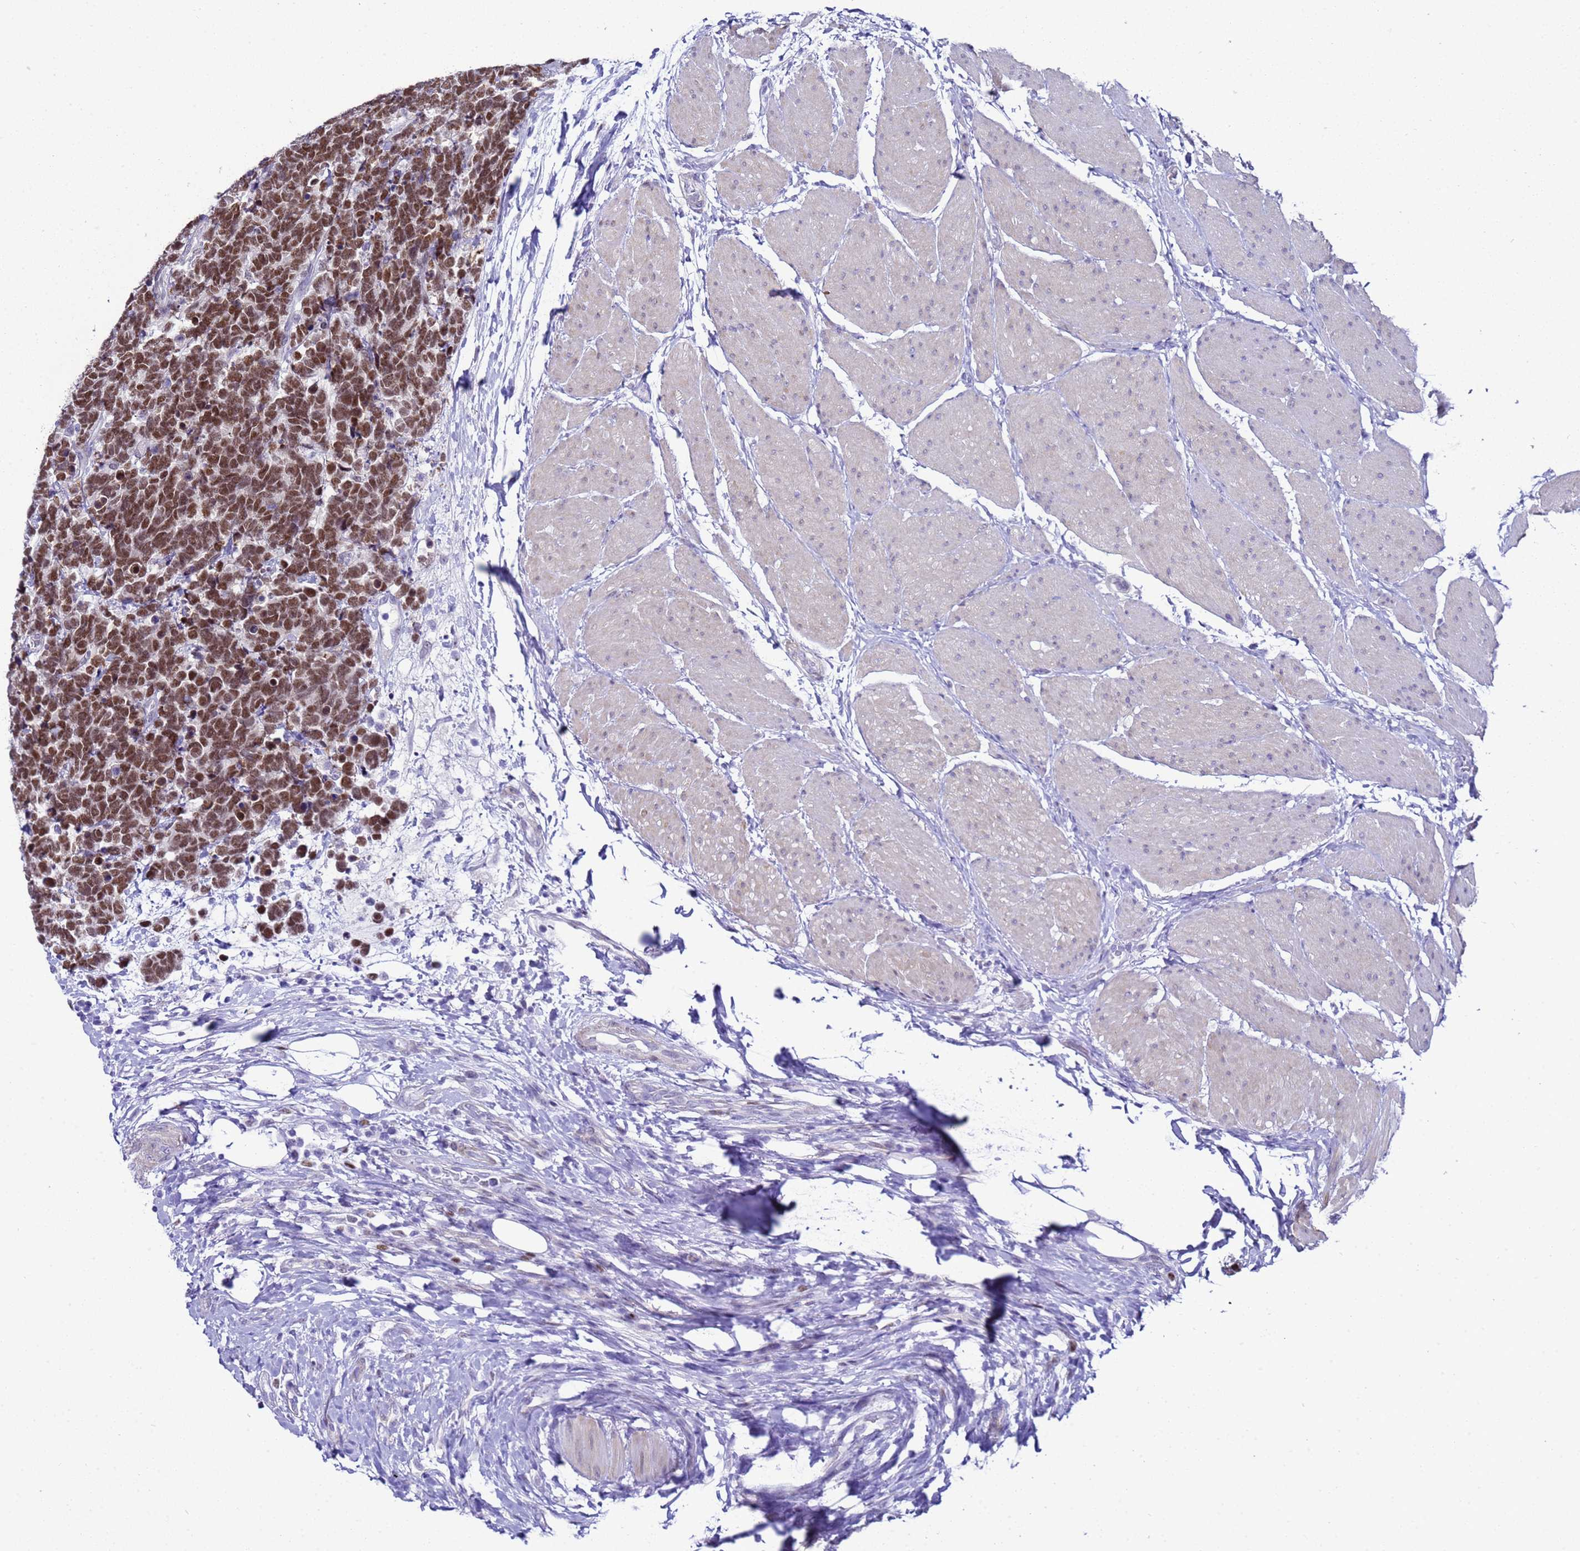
{"staining": {"intensity": "strong", "quantity": ">75%", "location": "nuclear"}, "tissue": "carcinoid", "cell_type": "Tumor cells", "image_type": "cancer", "snomed": [{"axis": "morphology", "description": "Carcinoma, NOS"}, {"axis": "morphology", "description": "Carcinoid, malignant, NOS"}, {"axis": "topography", "description": "Urinary bladder"}], "caption": "The photomicrograph shows a brown stain indicating the presence of a protein in the nuclear of tumor cells in carcinoid. The protein is stained brown, and the nuclei are stained in blue (DAB (3,3'-diaminobenzidine) IHC with brightfield microscopy, high magnification).", "gene": "BCL7A", "patient": {"sex": "male", "age": 57}}